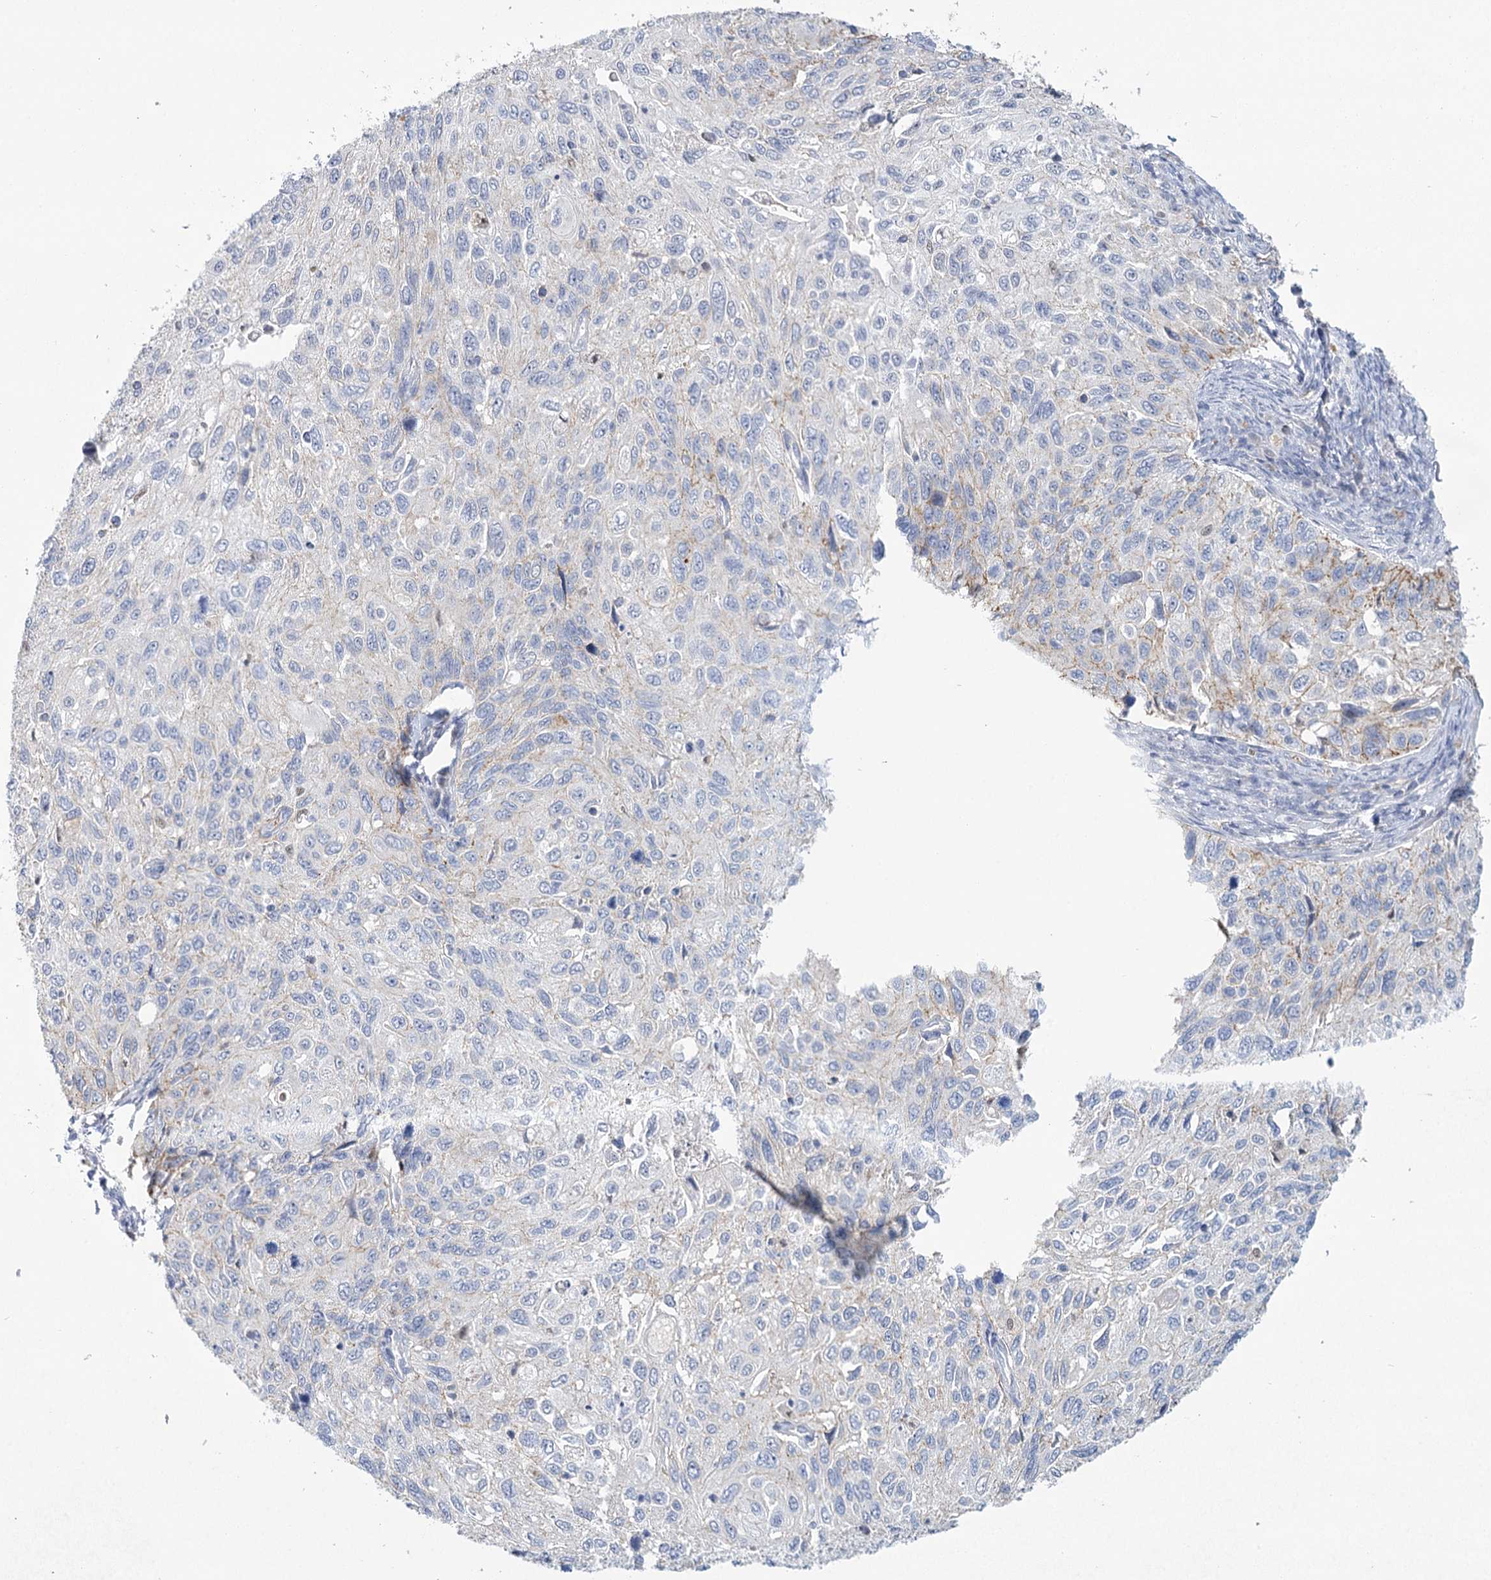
{"staining": {"intensity": "weak", "quantity": "<25%", "location": "cytoplasmic/membranous"}, "tissue": "cervical cancer", "cell_type": "Tumor cells", "image_type": "cancer", "snomed": [{"axis": "morphology", "description": "Squamous cell carcinoma, NOS"}, {"axis": "topography", "description": "Cervix"}], "caption": "Immunohistochemical staining of squamous cell carcinoma (cervical) reveals no significant expression in tumor cells. Nuclei are stained in blue.", "gene": "IGSF3", "patient": {"sex": "female", "age": 70}}